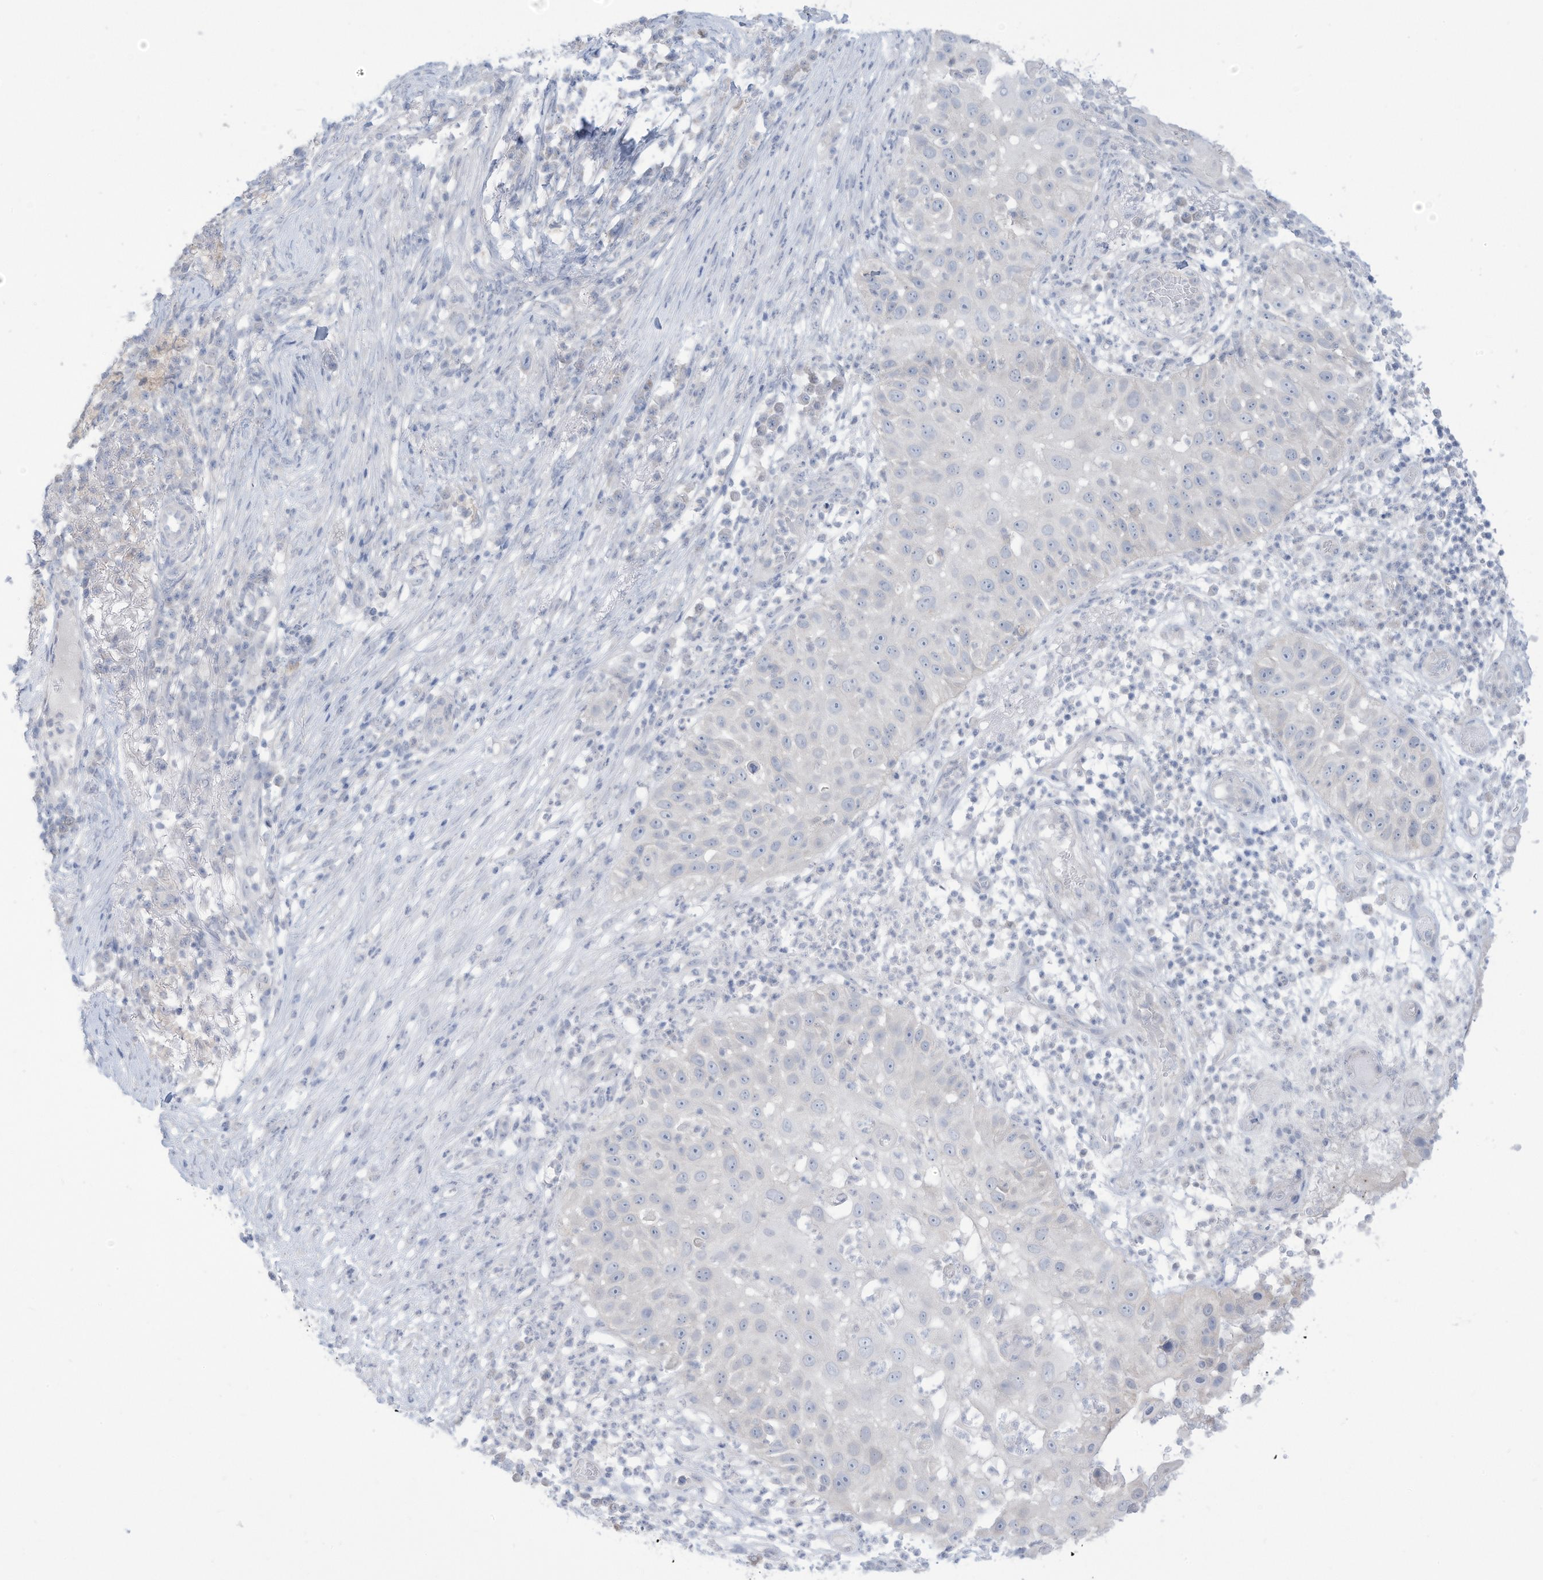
{"staining": {"intensity": "negative", "quantity": "none", "location": "none"}, "tissue": "skin cancer", "cell_type": "Tumor cells", "image_type": "cancer", "snomed": [{"axis": "morphology", "description": "Squamous cell carcinoma, NOS"}, {"axis": "topography", "description": "Skin"}], "caption": "Skin cancer was stained to show a protein in brown. There is no significant positivity in tumor cells. The staining was performed using DAB to visualize the protein expression in brown, while the nuclei were stained in blue with hematoxylin (Magnification: 20x).", "gene": "OGT", "patient": {"sex": "female", "age": 44}}